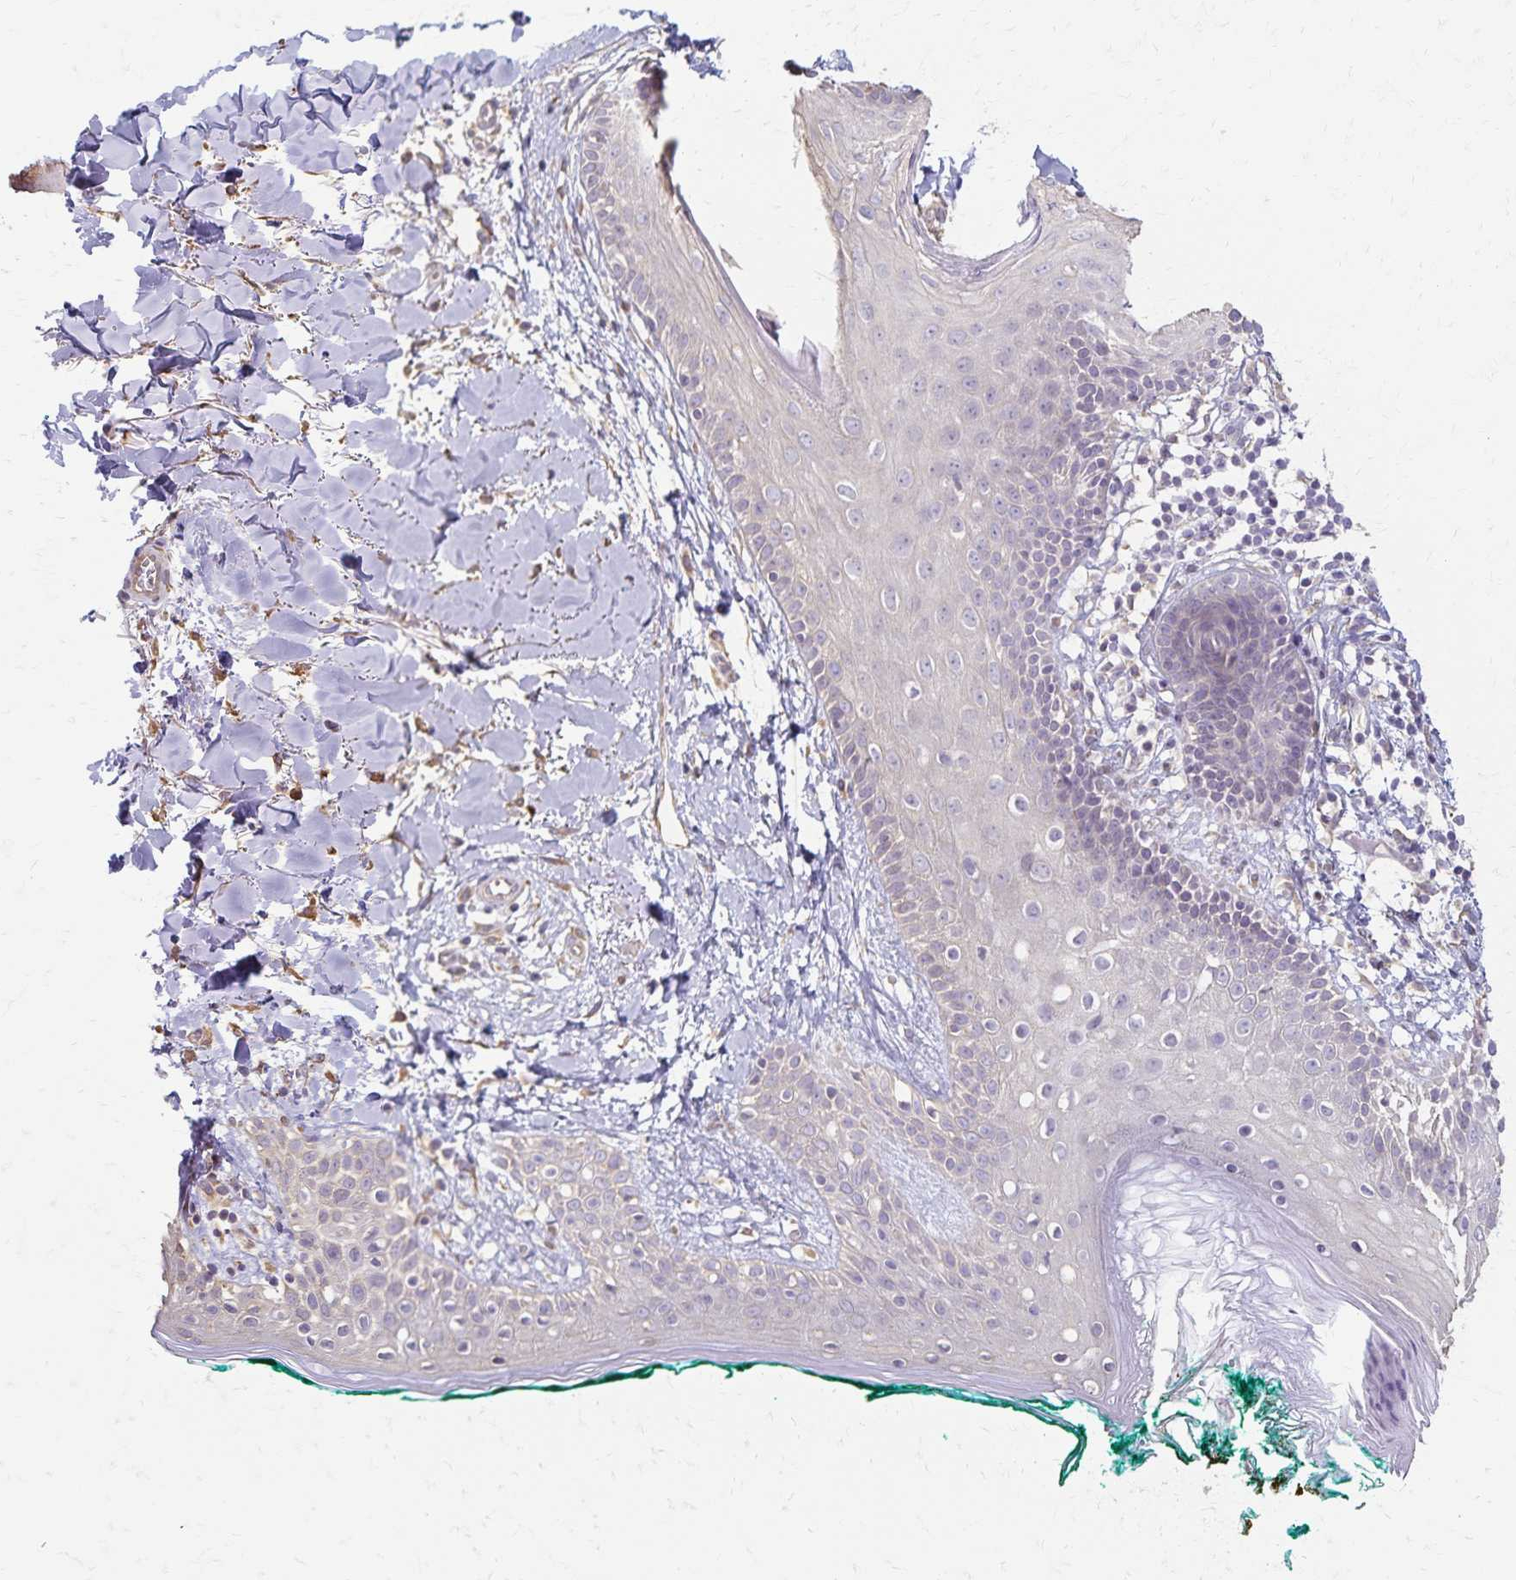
{"staining": {"intensity": "moderate", "quantity": "25%-75%", "location": "cytoplasmic/membranous"}, "tissue": "skin", "cell_type": "Fibroblasts", "image_type": "normal", "snomed": [{"axis": "morphology", "description": "Normal tissue, NOS"}, {"axis": "topography", "description": "Skin"}], "caption": "Immunohistochemical staining of unremarkable skin shows 25%-75% levels of moderate cytoplasmic/membranous protein staining in approximately 25%-75% of fibroblasts.", "gene": "KISS1", "patient": {"sex": "female", "age": 34}}